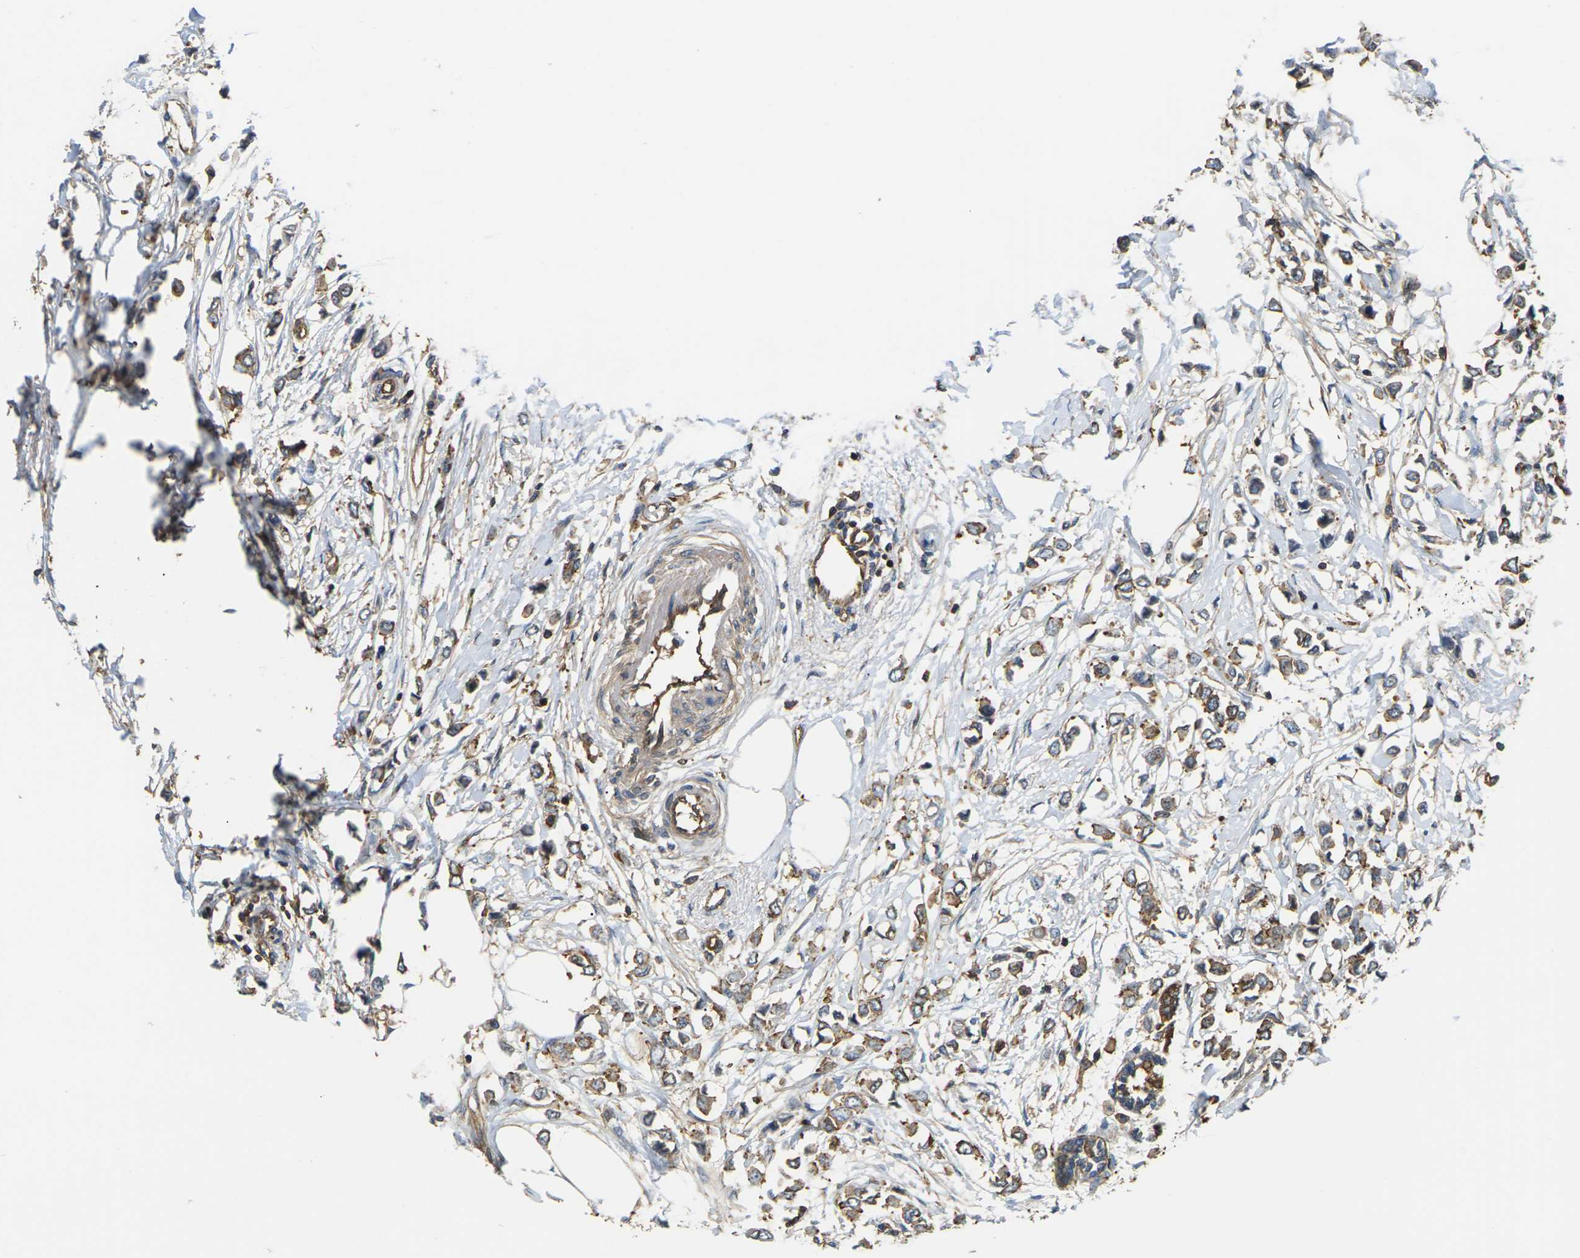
{"staining": {"intensity": "moderate", "quantity": ">75%", "location": "cytoplasmic/membranous"}, "tissue": "breast cancer", "cell_type": "Tumor cells", "image_type": "cancer", "snomed": [{"axis": "morphology", "description": "Lobular carcinoma"}, {"axis": "topography", "description": "Breast"}], "caption": "This photomicrograph displays breast lobular carcinoma stained with immunohistochemistry to label a protein in brown. The cytoplasmic/membranous of tumor cells show moderate positivity for the protein. Nuclei are counter-stained blue.", "gene": "IQGAP1", "patient": {"sex": "female", "age": 51}}